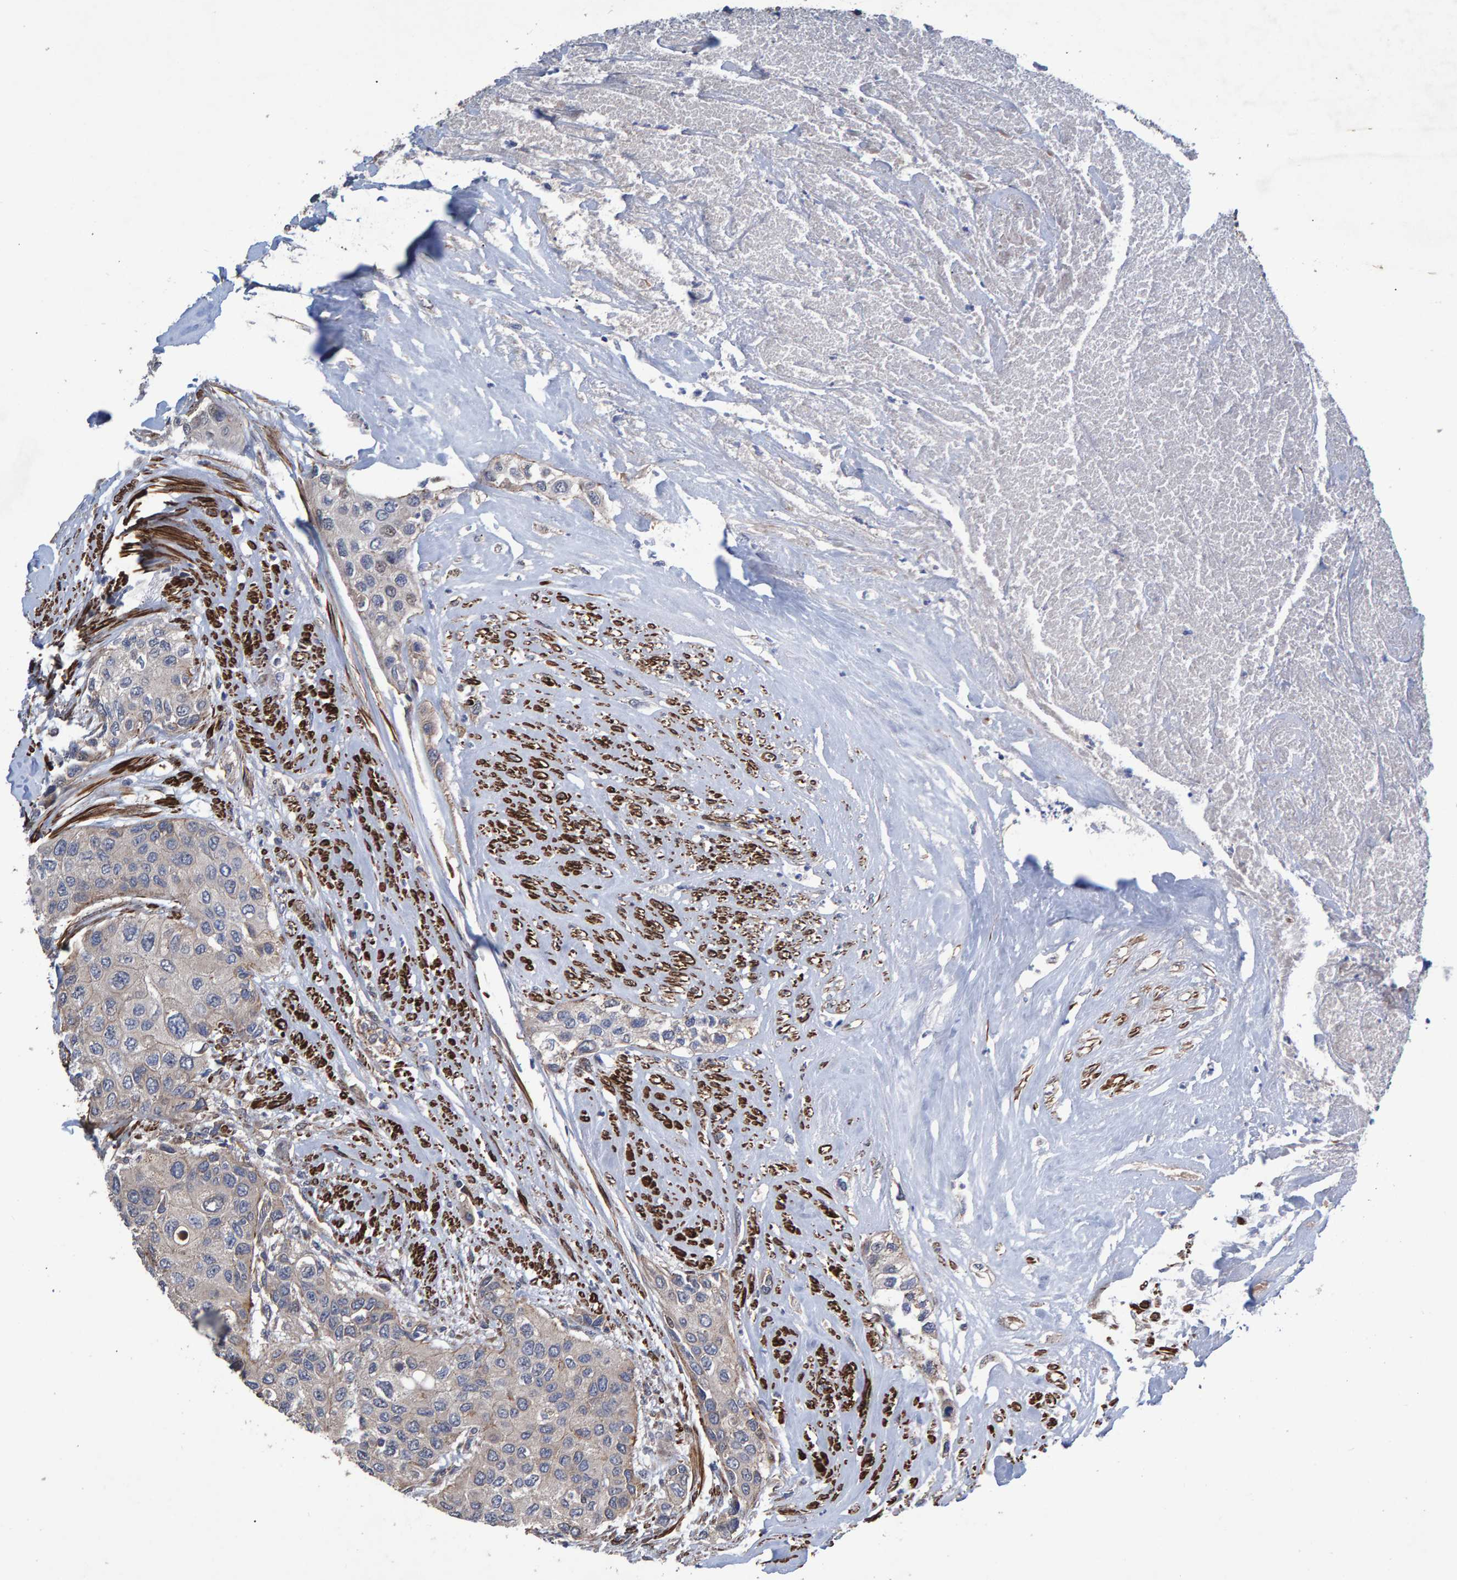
{"staining": {"intensity": "negative", "quantity": "none", "location": "none"}, "tissue": "urothelial cancer", "cell_type": "Tumor cells", "image_type": "cancer", "snomed": [{"axis": "morphology", "description": "Urothelial carcinoma, High grade"}, {"axis": "topography", "description": "Urinary bladder"}], "caption": "DAB immunohistochemical staining of urothelial carcinoma (high-grade) exhibits no significant expression in tumor cells.", "gene": "SLIT2", "patient": {"sex": "female", "age": 56}}